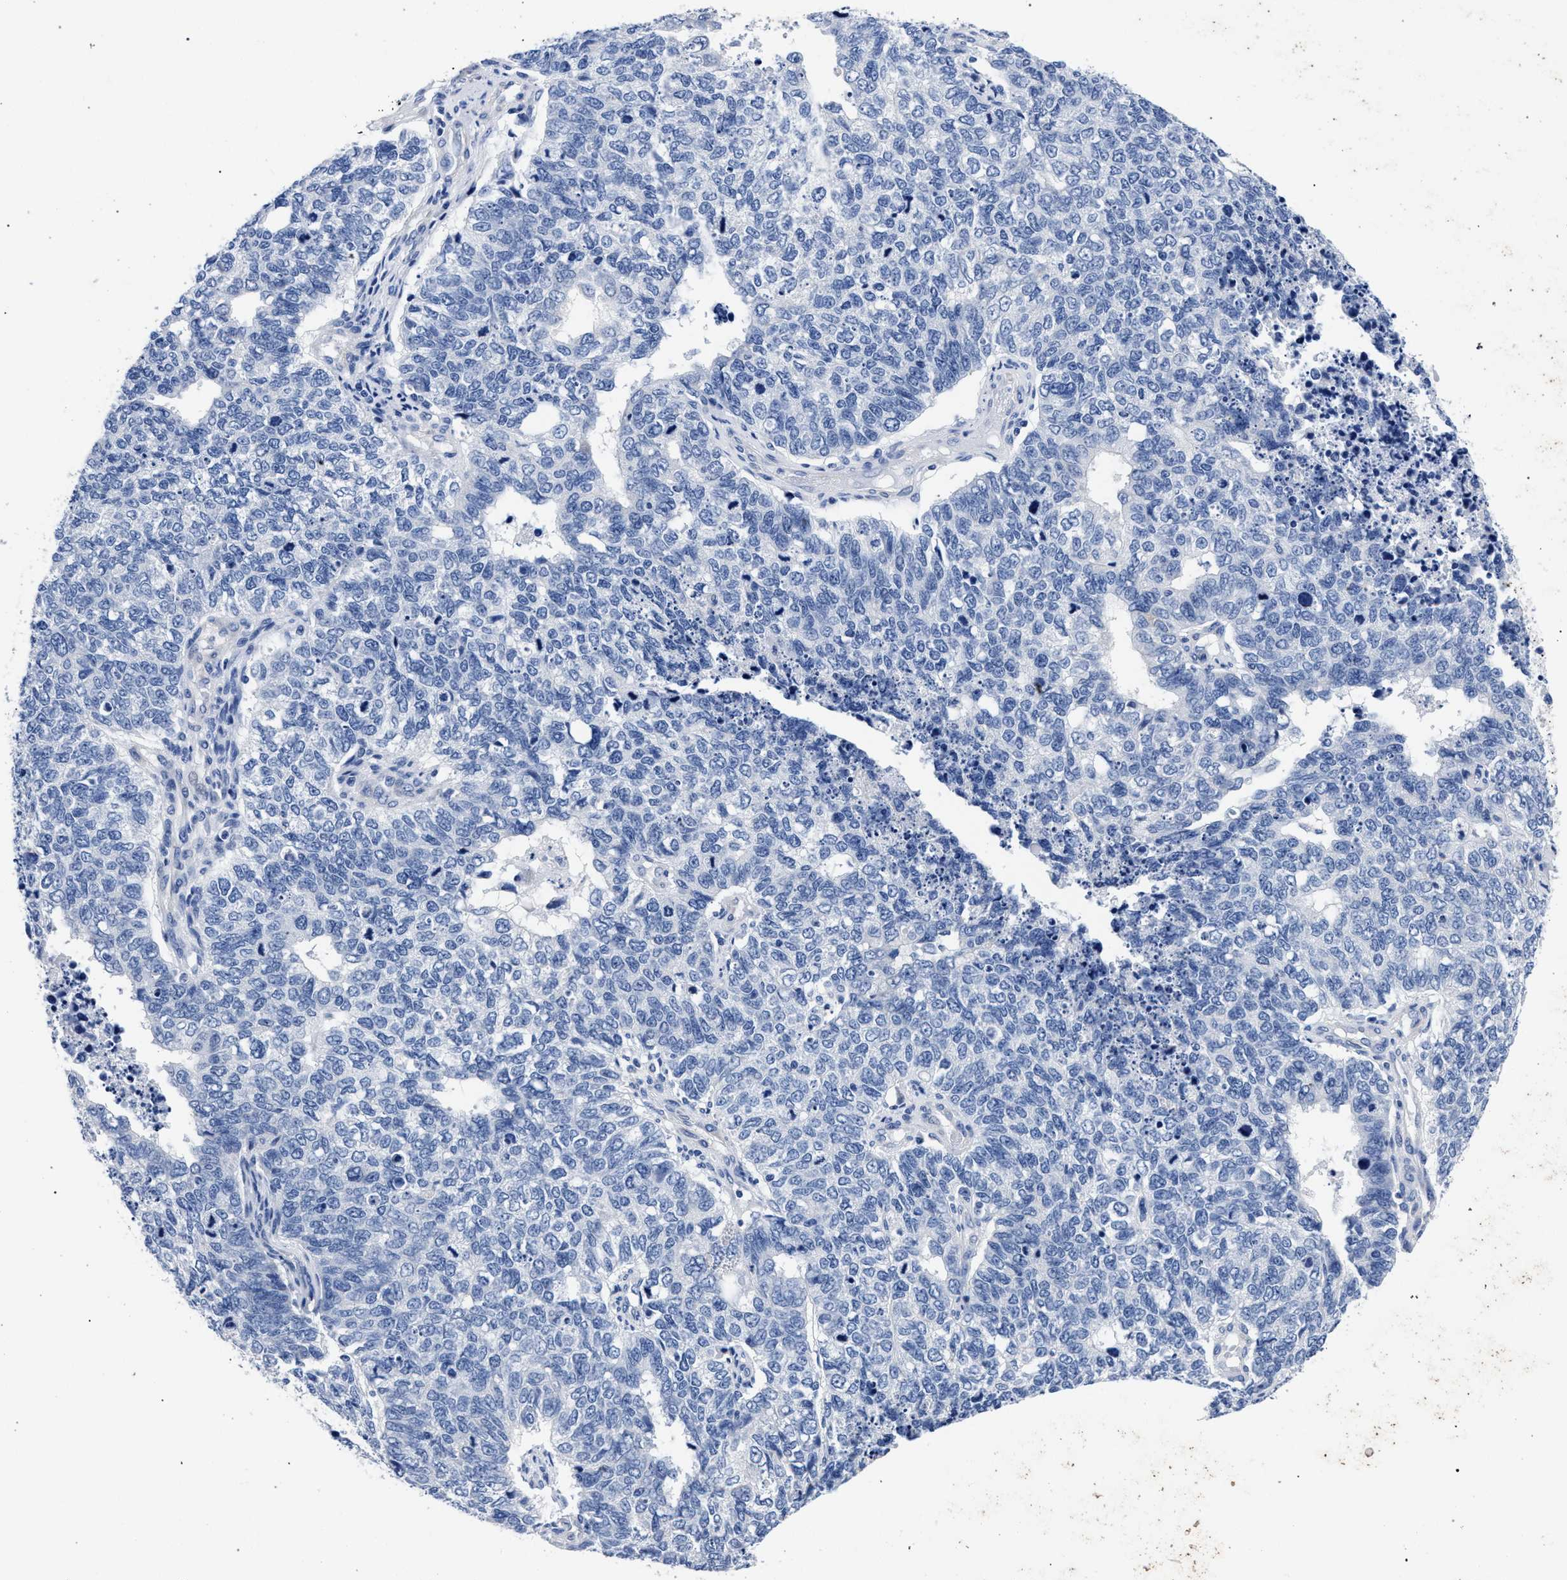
{"staining": {"intensity": "negative", "quantity": "none", "location": "none"}, "tissue": "cervical cancer", "cell_type": "Tumor cells", "image_type": "cancer", "snomed": [{"axis": "morphology", "description": "Squamous cell carcinoma, NOS"}, {"axis": "topography", "description": "Cervix"}], "caption": "This is an IHC micrograph of human cervical squamous cell carcinoma. There is no positivity in tumor cells.", "gene": "AKAP4", "patient": {"sex": "female", "age": 63}}